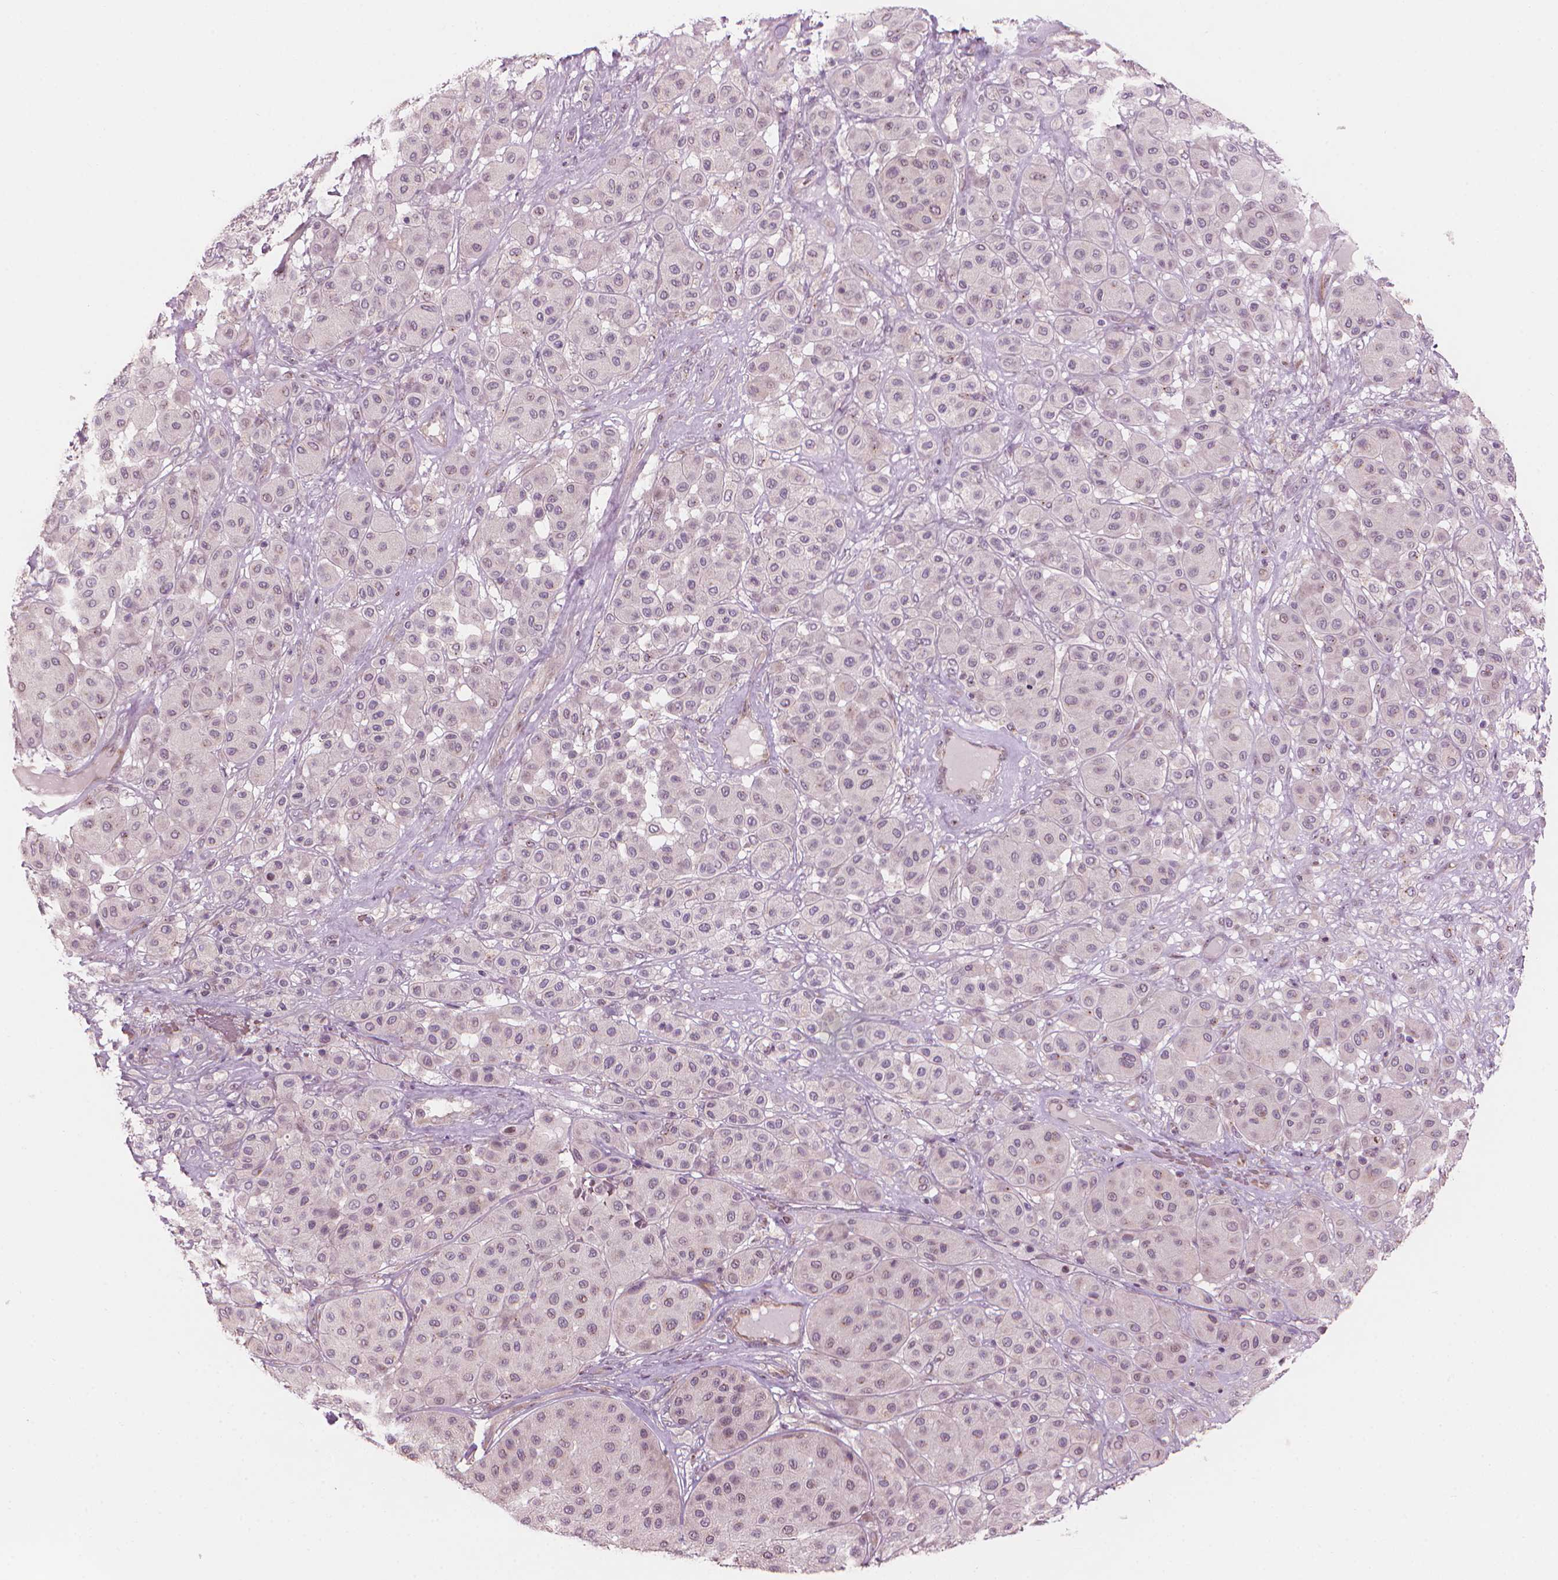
{"staining": {"intensity": "weak", "quantity": "25%-75%", "location": "nuclear"}, "tissue": "melanoma", "cell_type": "Tumor cells", "image_type": "cancer", "snomed": [{"axis": "morphology", "description": "Malignant melanoma, Metastatic site"}, {"axis": "topography", "description": "Smooth muscle"}], "caption": "Protein staining by immunohistochemistry shows weak nuclear expression in about 25%-75% of tumor cells in malignant melanoma (metastatic site).", "gene": "IFFO1", "patient": {"sex": "male", "age": 41}}